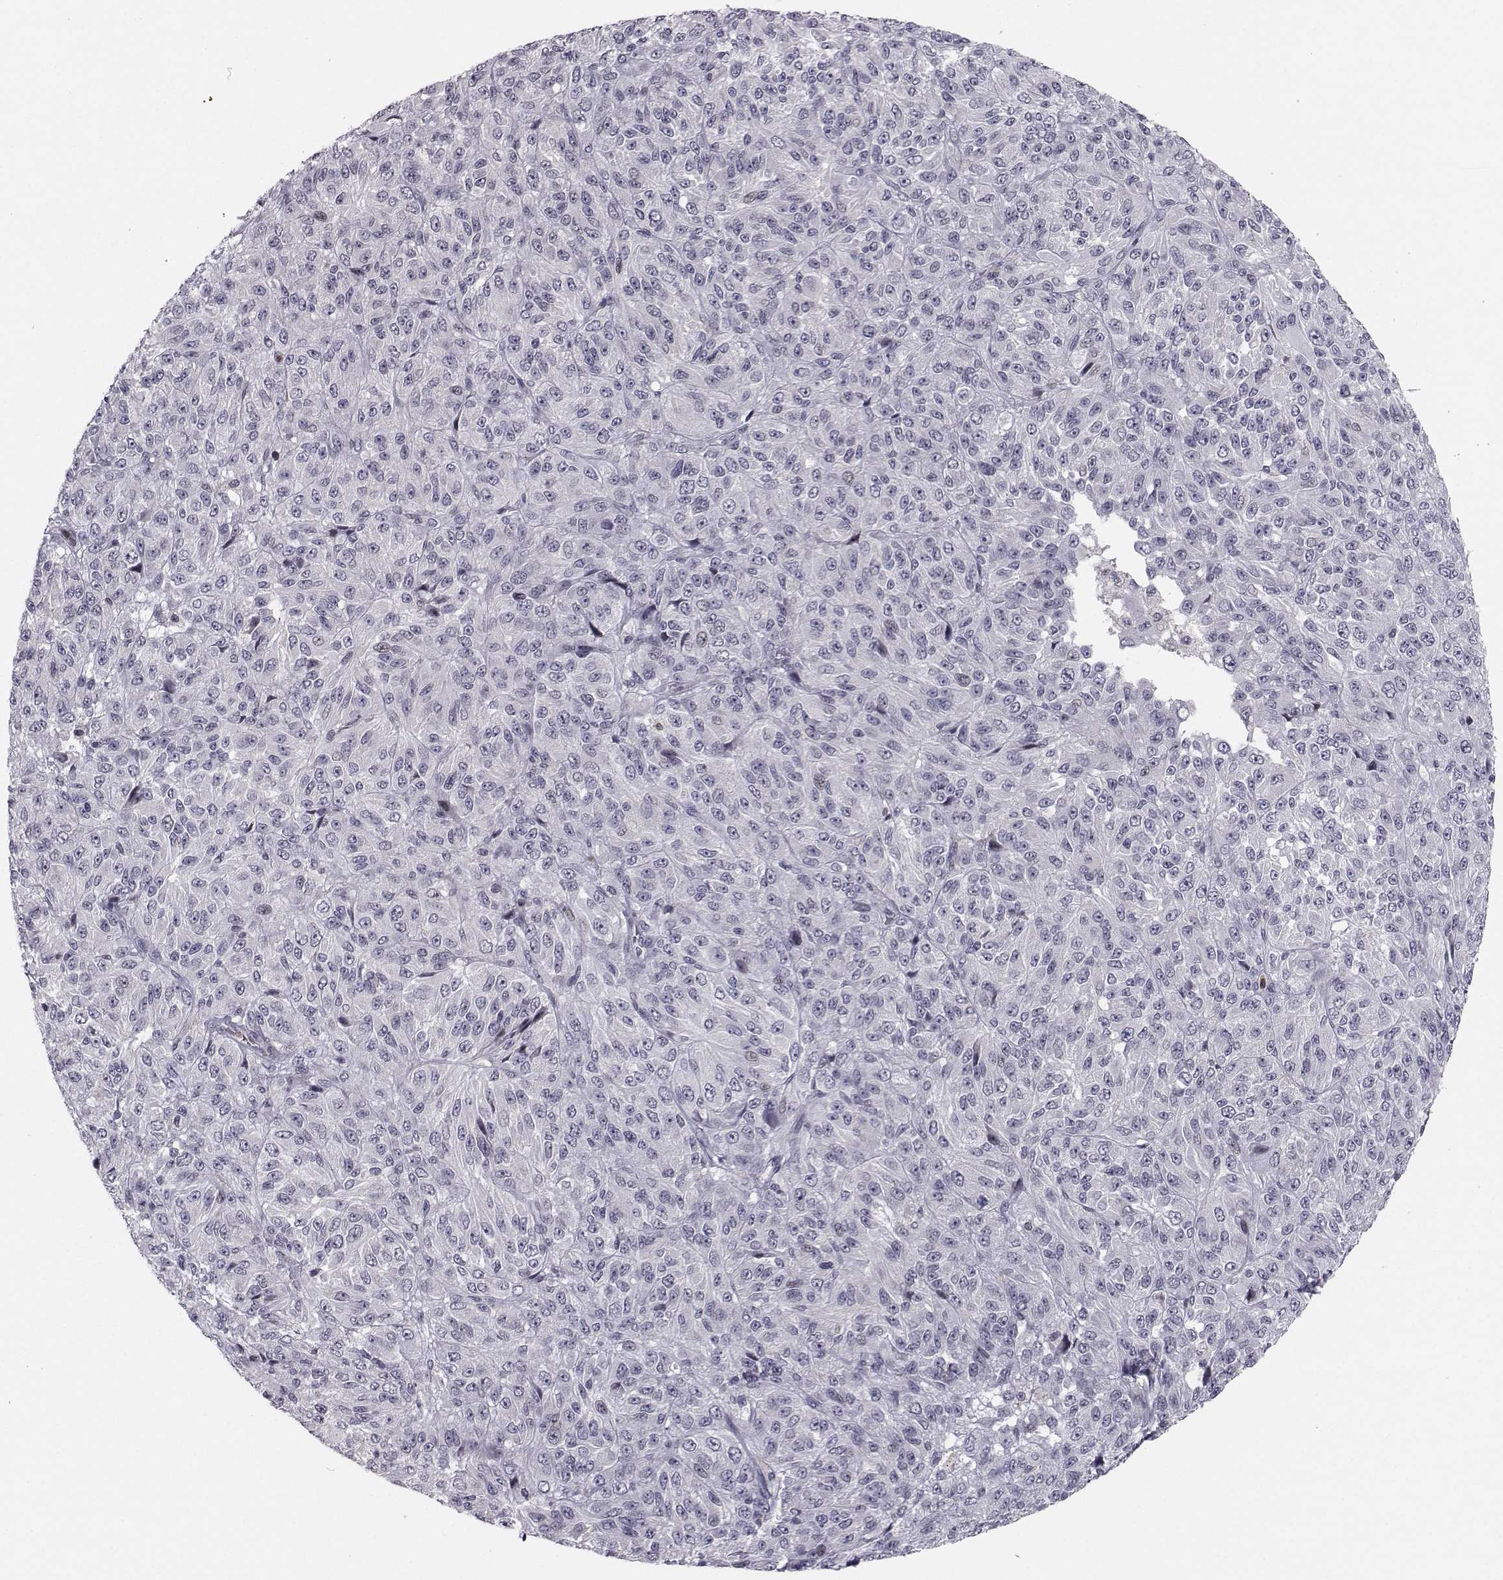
{"staining": {"intensity": "negative", "quantity": "none", "location": "none"}, "tissue": "melanoma", "cell_type": "Tumor cells", "image_type": "cancer", "snomed": [{"axis": "morphology", "description": "Malignant melanoma, Metastatic site"}, {"axis": "topography", "description": "Brain"}], "caption": "Image shows no significant protein staining in tumor cells of malignant melanoma (metastatic site).", "gene": "PCP4L1", "patient": {"sex": "female", "age": 56}}